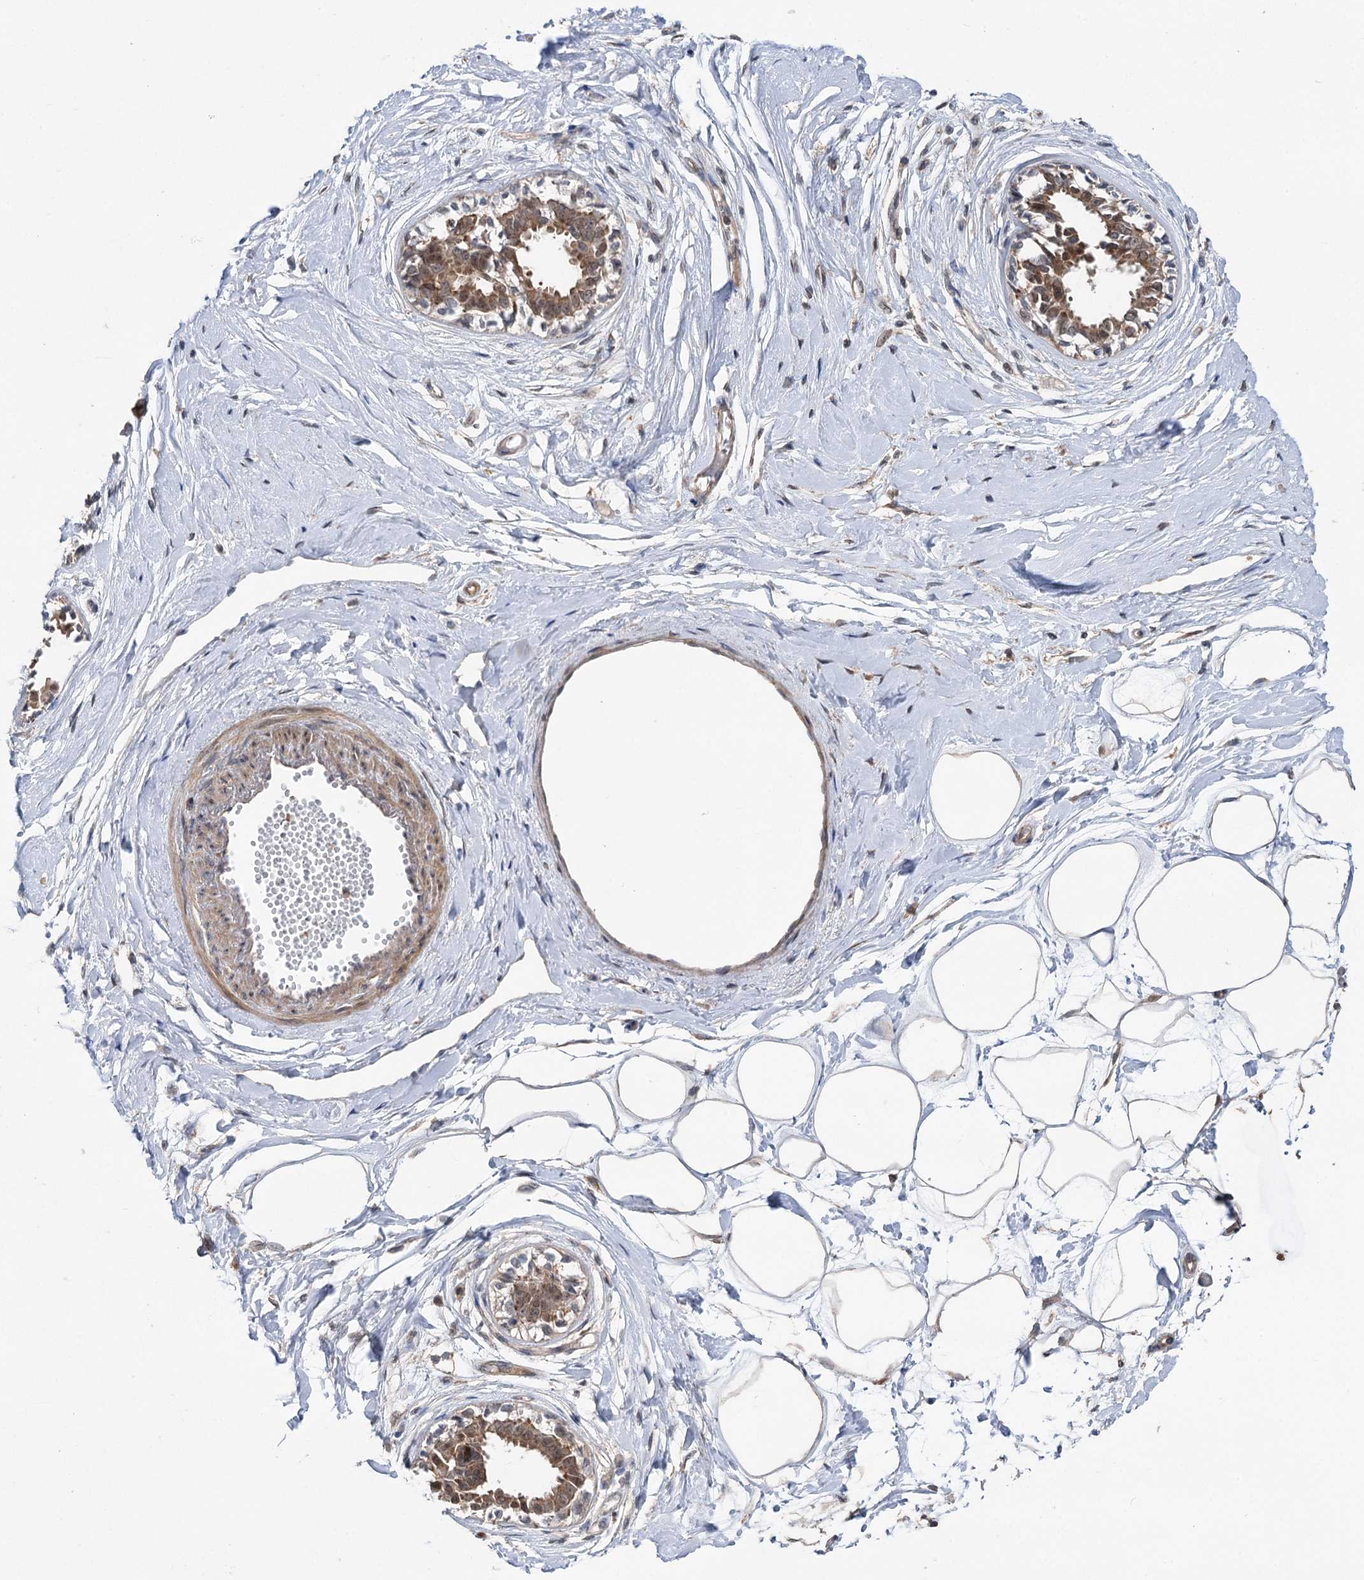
{"staining": {"intensity": "moderate", "quantity": ">75%", "location": "cytoplasmic/membranous"}, "tissue": "breast", "cell_type": "Adipocytes", "image_type": "normal", "snomed": [{"axis": "morphology", "description": "Normal tissue, NOS"}, {"axis": "topography", "description": "Breast"}], "caption": "Immunohistochemical staining of benign breast displays >75% levels of moderate cytoplasmic/membranous protein expression in approximately >75% of adipocytes.", "gene": "STX6", "patient": {"sex": "female", "age": 45}}